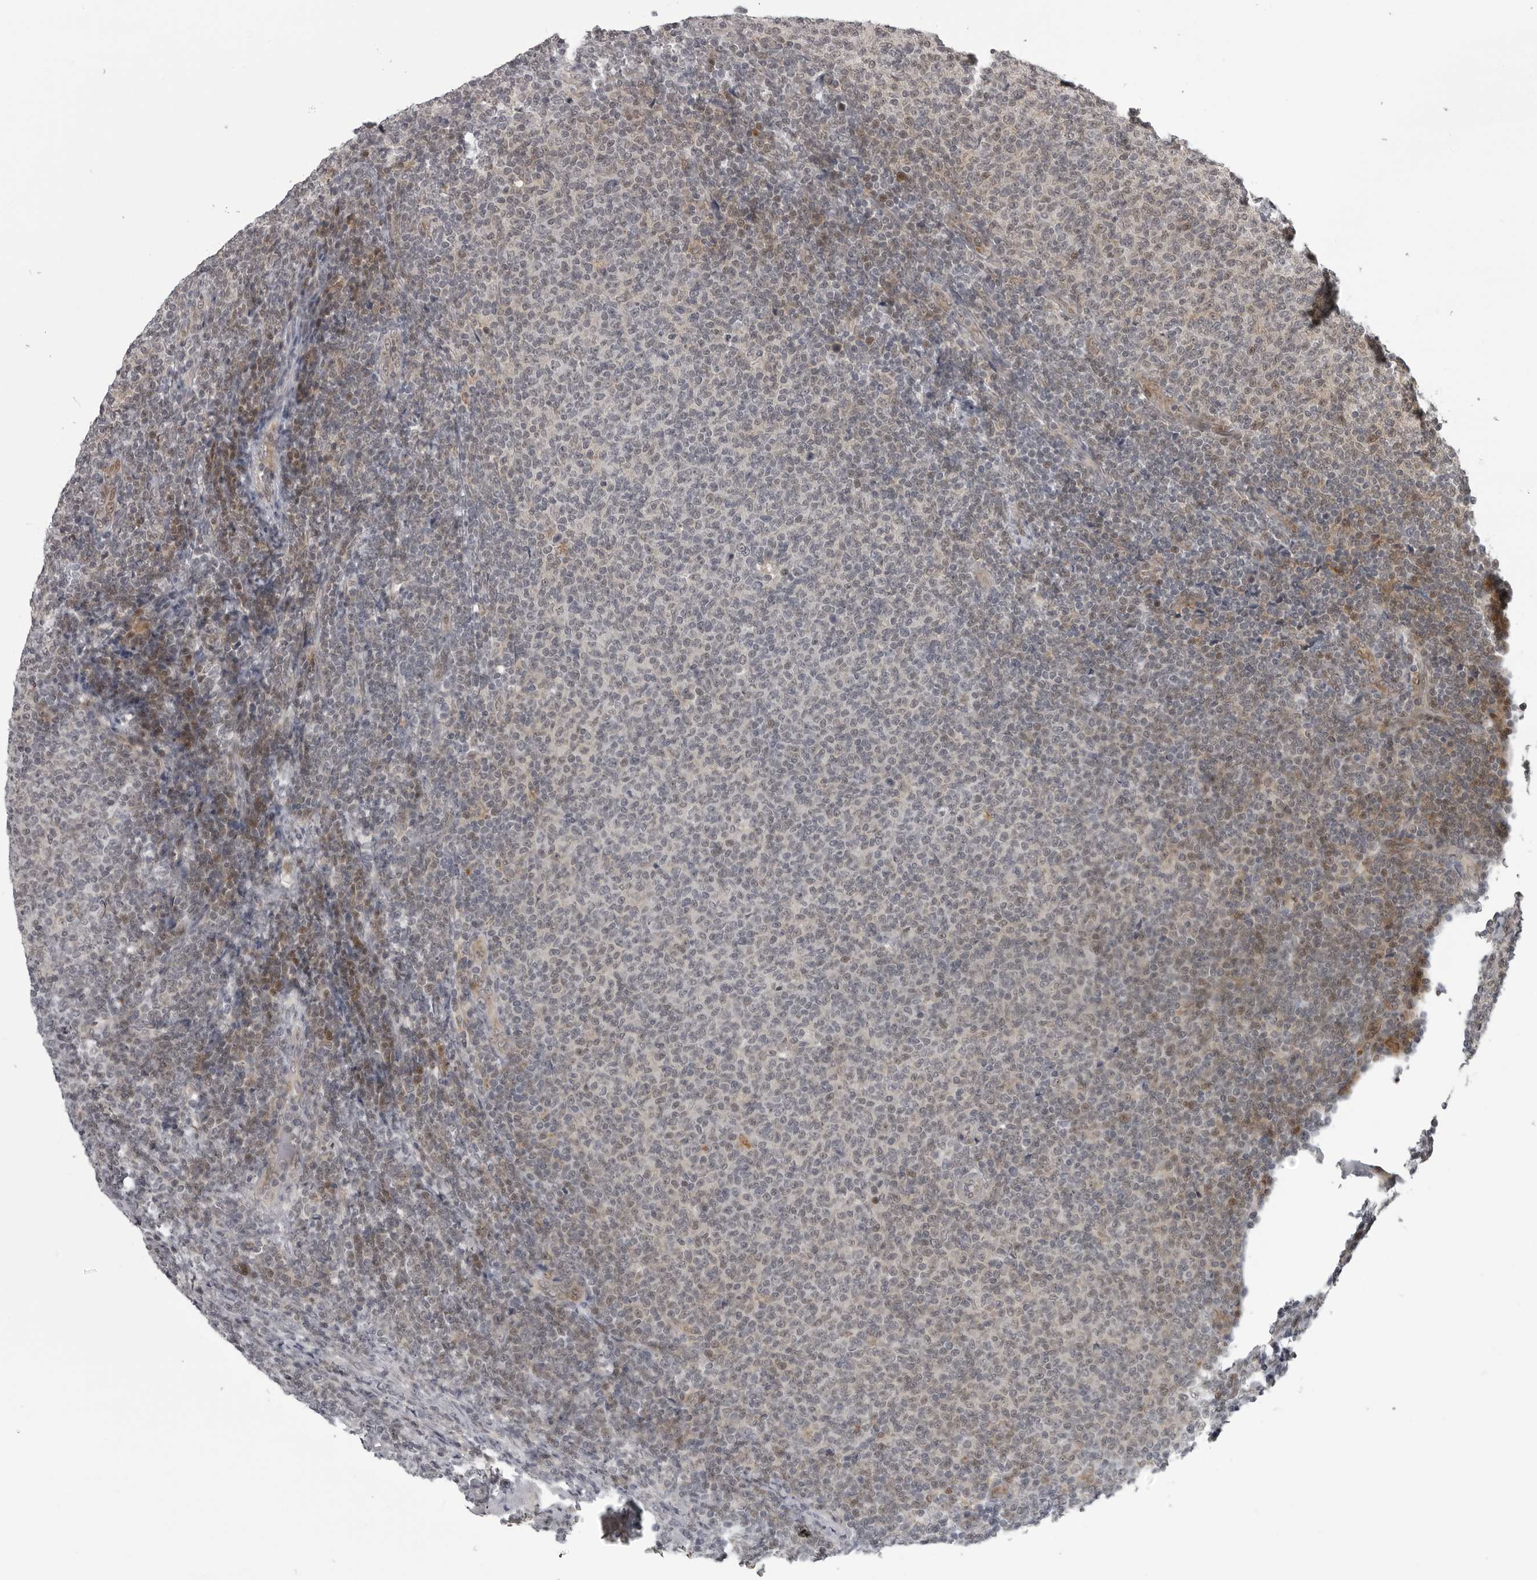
{"staining": {"intensity": "weak", "quantity": "<25%", "location": "cytoplasmic/membranous"}, "tissue": "lymphoma", "cell_type": "Tumor cells", "image_type": "cancer", "snomed": [{"axis": "morphology", "description": "Malignant lymphoma, non-Hodgkin's type, Low grade"}, {"axis": "topography", "description": "Lymph node"}], "caption": "Lymphoma was stained to show a protein in brown. There is no significant staining in tumor cells. The staining is performed using DAB (3,3'-diaminobenzidine) brown chromogen with nuclei counter-stained in using hematoxylin.", "gene": "THOP1", "patient": {"sex": "male", "age": 66}}